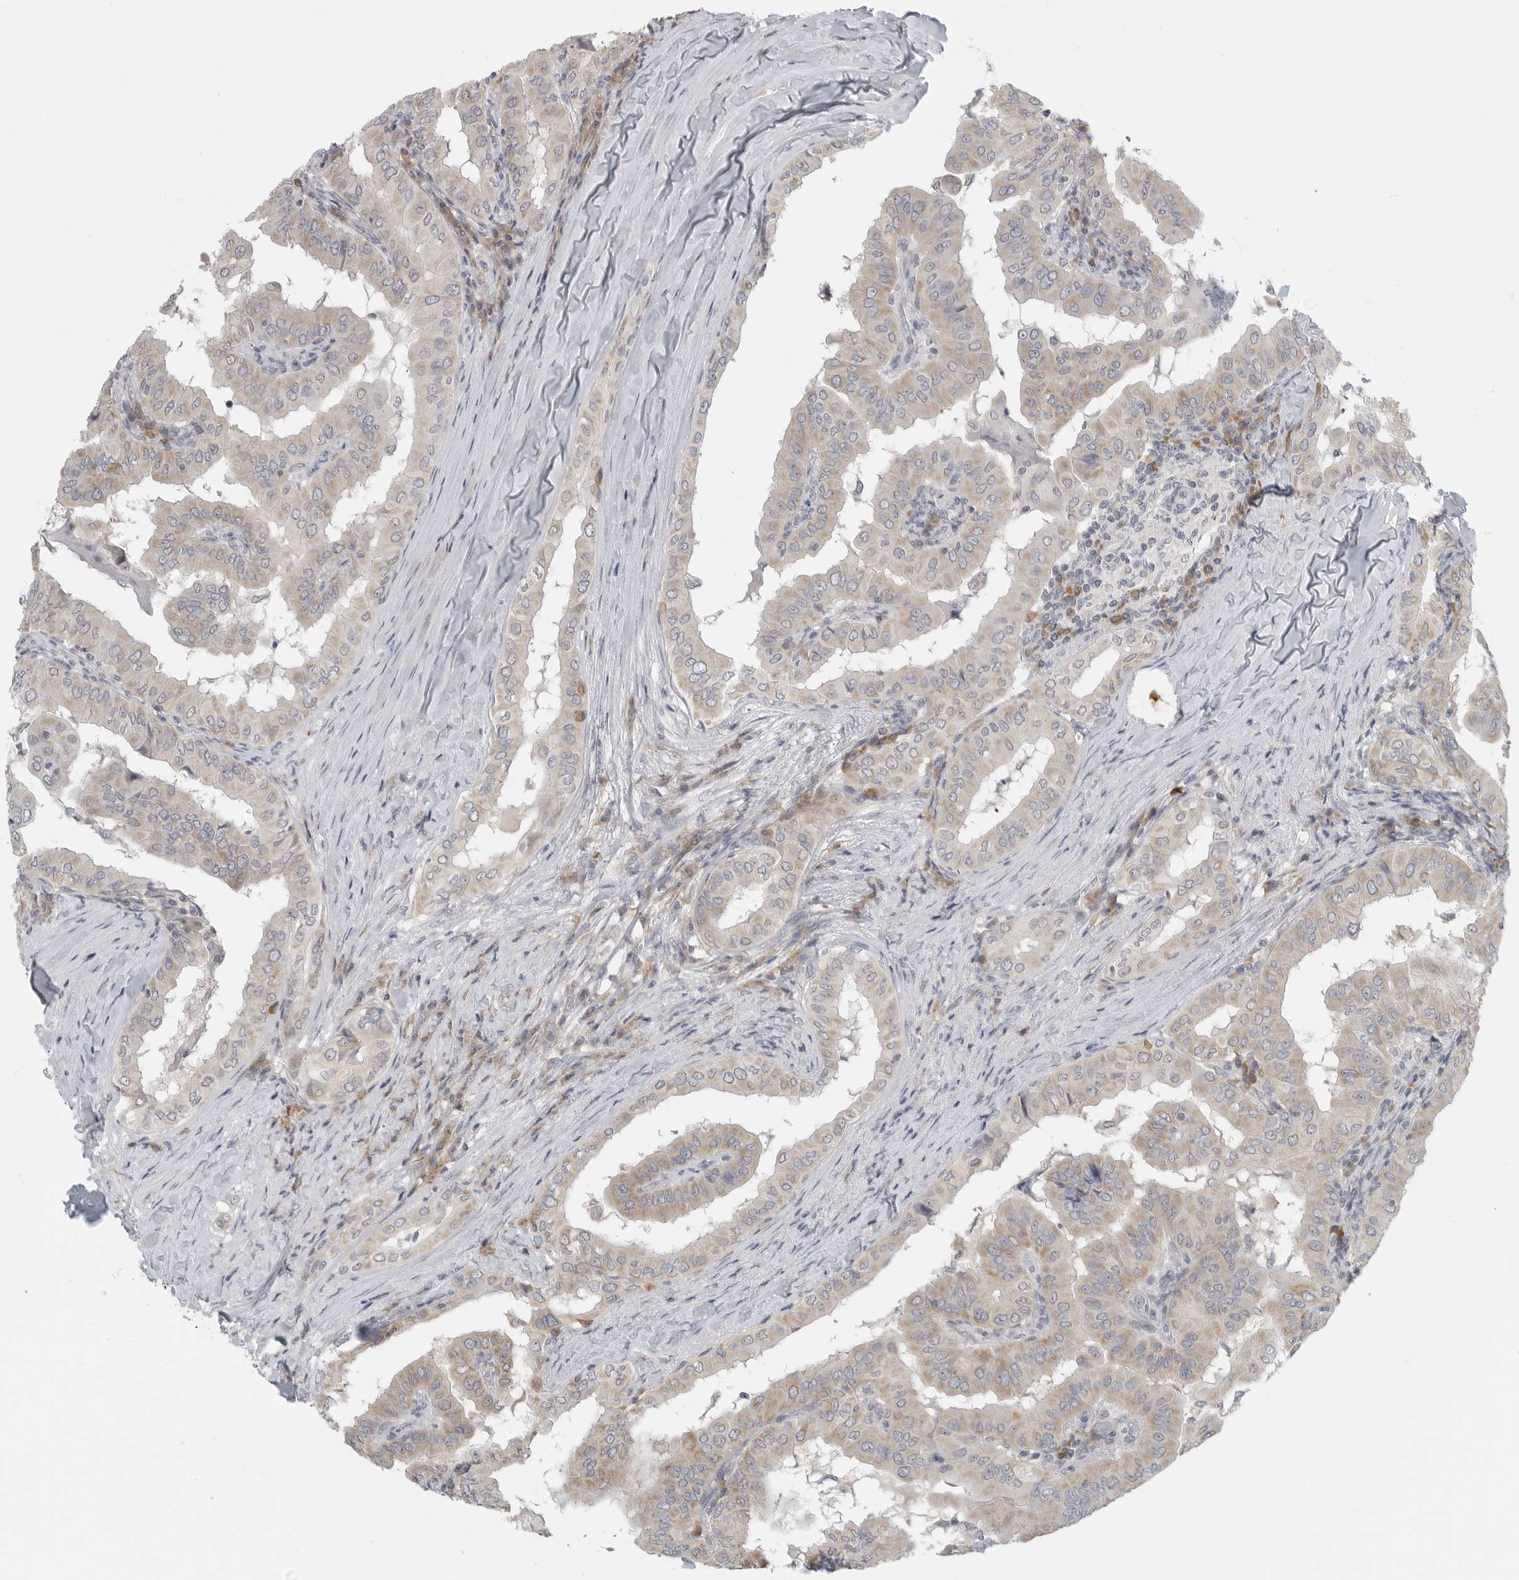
{"staining": {"intensity": "weak", "quantity": "25%-75%", "location": "cytoplasmic/membranous"}, "tissue": "thyroid cancer", "cell_type": "Tumor cells", "image_type": "cancer", "snomed": [{"axis": "morphology", "description": "Papillary adenocarcinoma, NOS"}, {"axis": "topography", "description": "Thyroid gland"}], "caption": "About 25%-75% of tumor cells in thyroid cancer (papillary adenocarcinoma) show weak cytoplasmic/membranous protein staining as visualized by brown immunohistochemical staining.", "gene": "IL12RB2", "patient": {"sex": "male", "age": 33}}